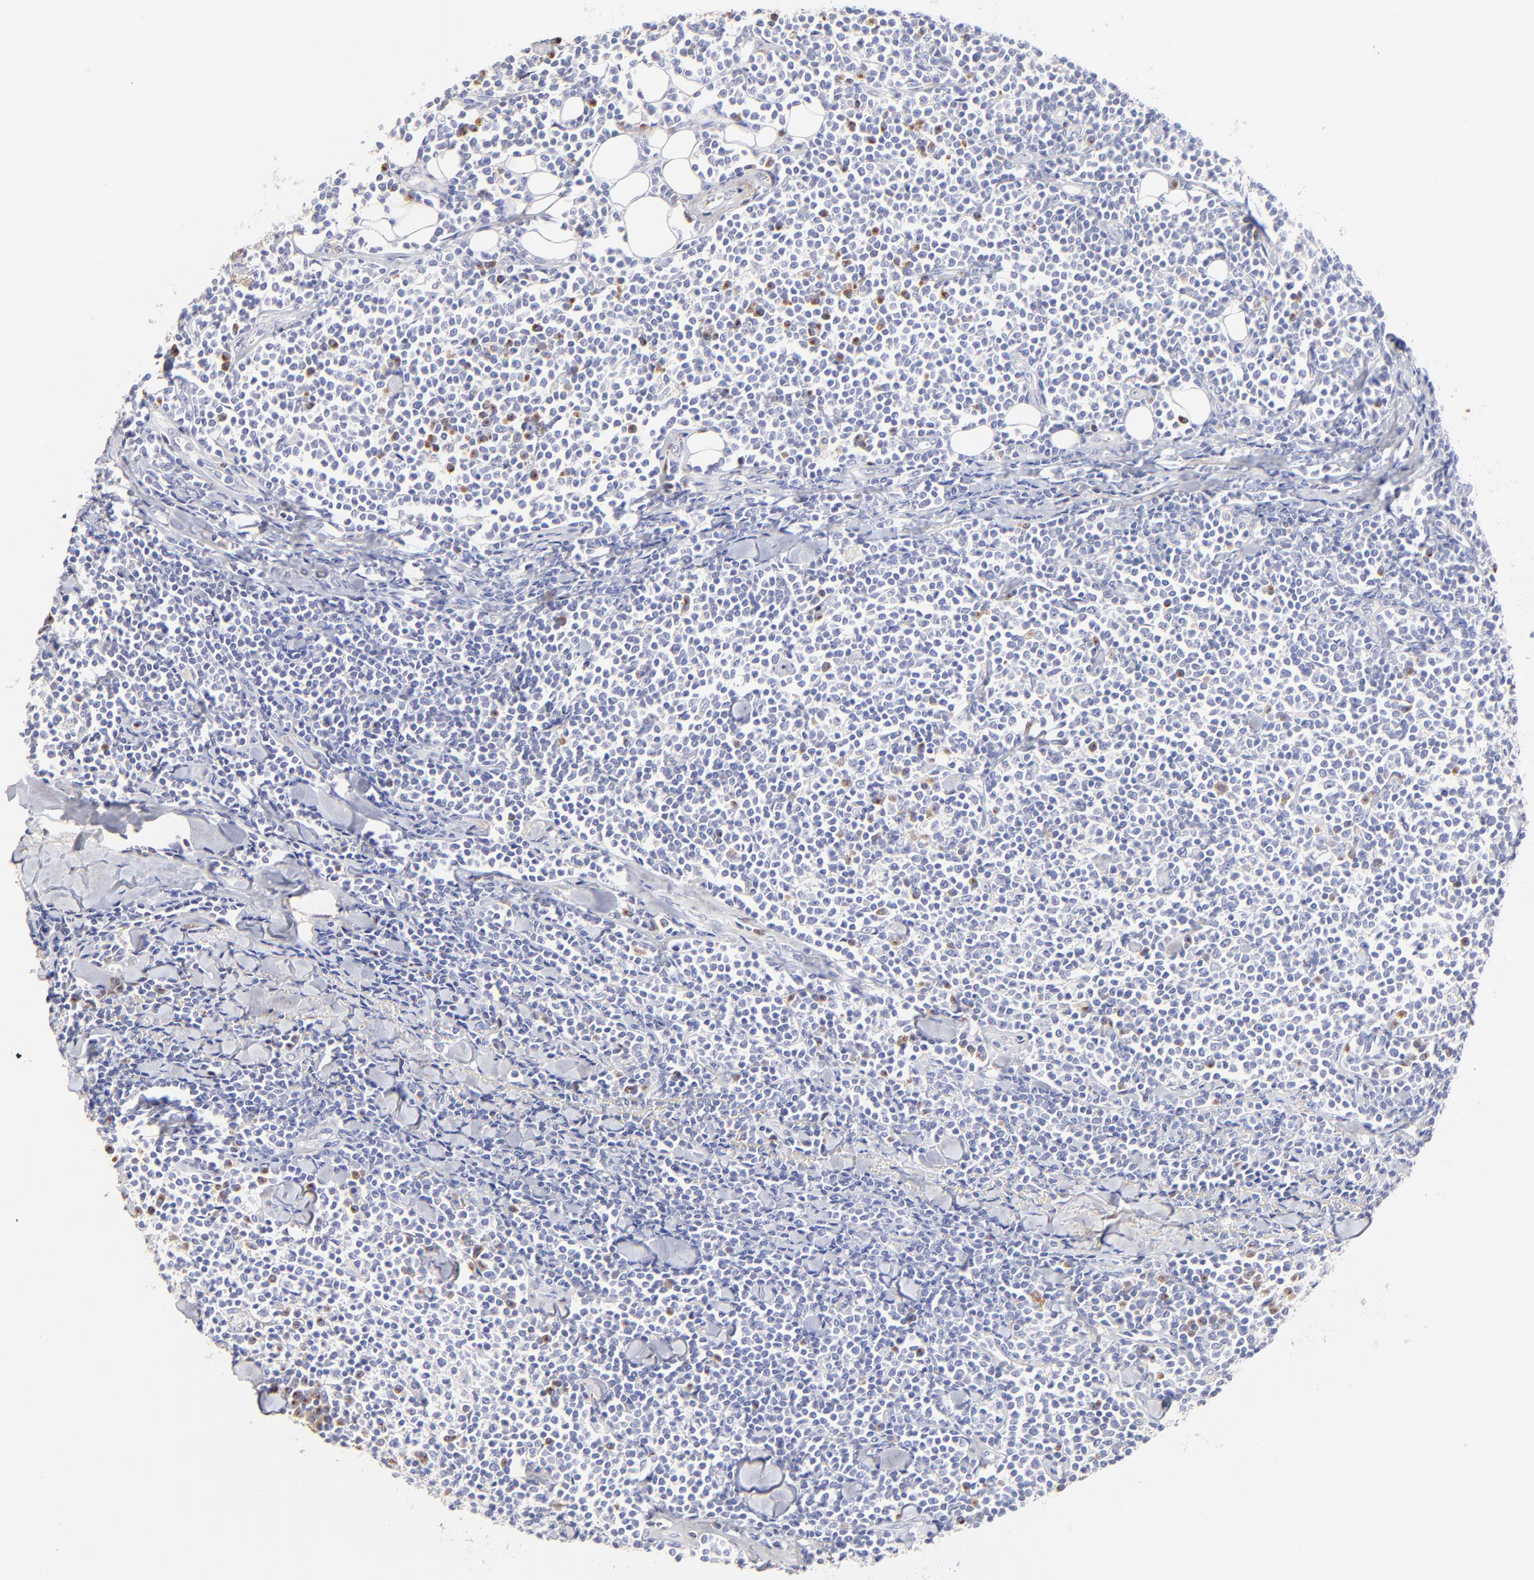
{"staining": {"intensity": "moderate", "quantity": "<25%", "location": "cytoplasmic/membranous"}, "tissue": "lymphoma", "cell_type": "Tumor cells", "image_type": "cancer", "snomed": [{"axis": "morphology", "description": "Malignant lymphoma, non-Hodgkin's type, Low grade"}, {"axis": "topography", "description": "Soft tissue"}], "caption": "Immunohistochemical staining of human lymphoma exhibits low levels of moderate cytoplasmic/membranous positivity in about <25% of tumor cells.", "gene": "ASB9", "patient": {"sex": "male", "age": 92}}